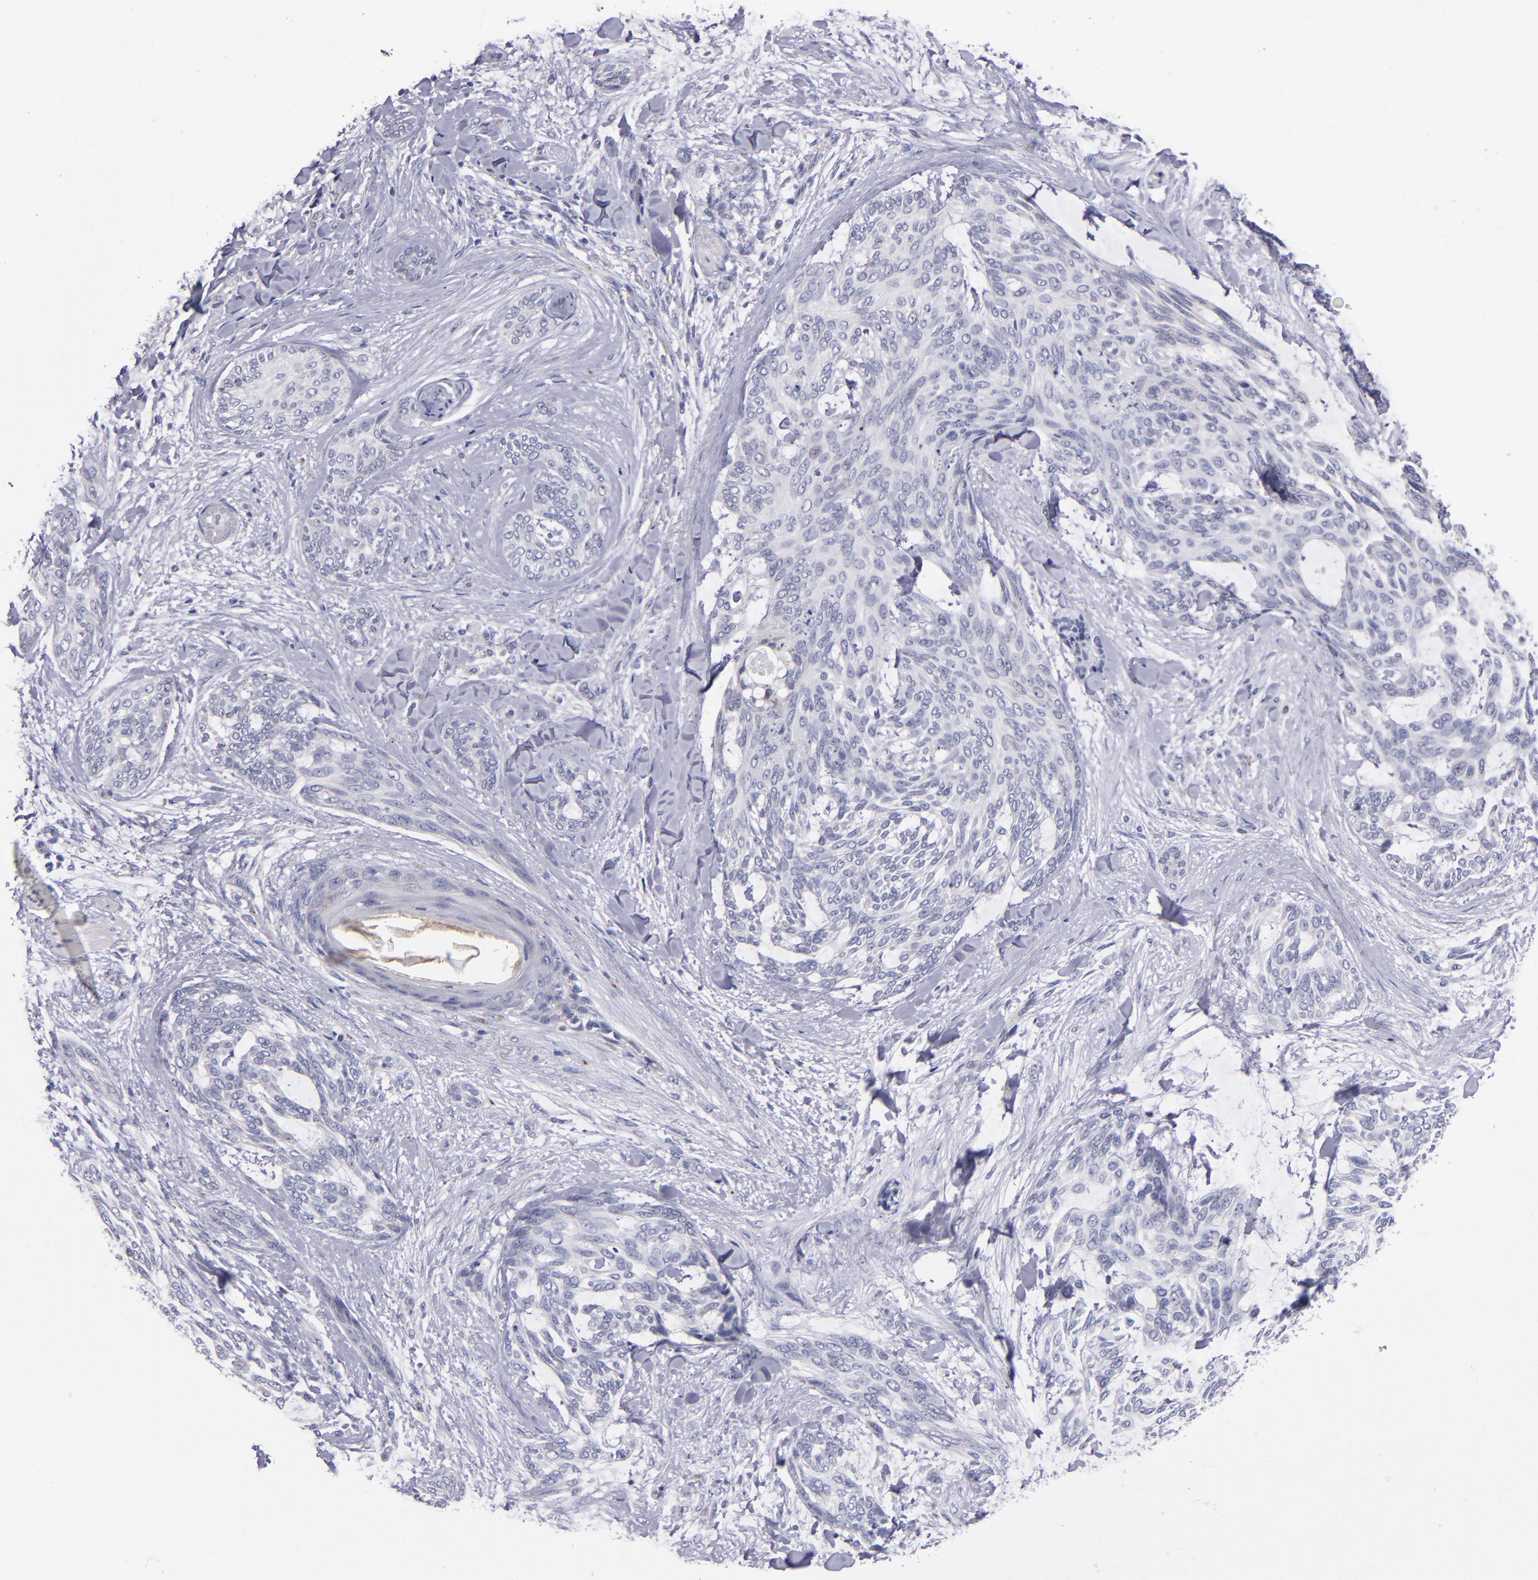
{"staining": {"intensity": "moderate", "quantity": "<25%", "location": "cytoplasmic/membranous,nuclear"}, "tissue": "skin cancer", "cell_type": "Tumor cells", "image_type": "cancer", "snomed": [{"axis": "morphology", "description": "Normal tissue, NOS"}, {"axis": "morphology", "description": "Basal cell carcinoma"}, {"axis": "topography", "description": "Skin"}], "caption": "This is a histology image of immunohistochemistry (IHC) staining of basal cell carcinoma (skin), which shows moderate expression in the cytoplasmic/membranous and nuclear of tumor cells.", "gene": "RAB41", "patient": {"sex": "female", "age": 71}}